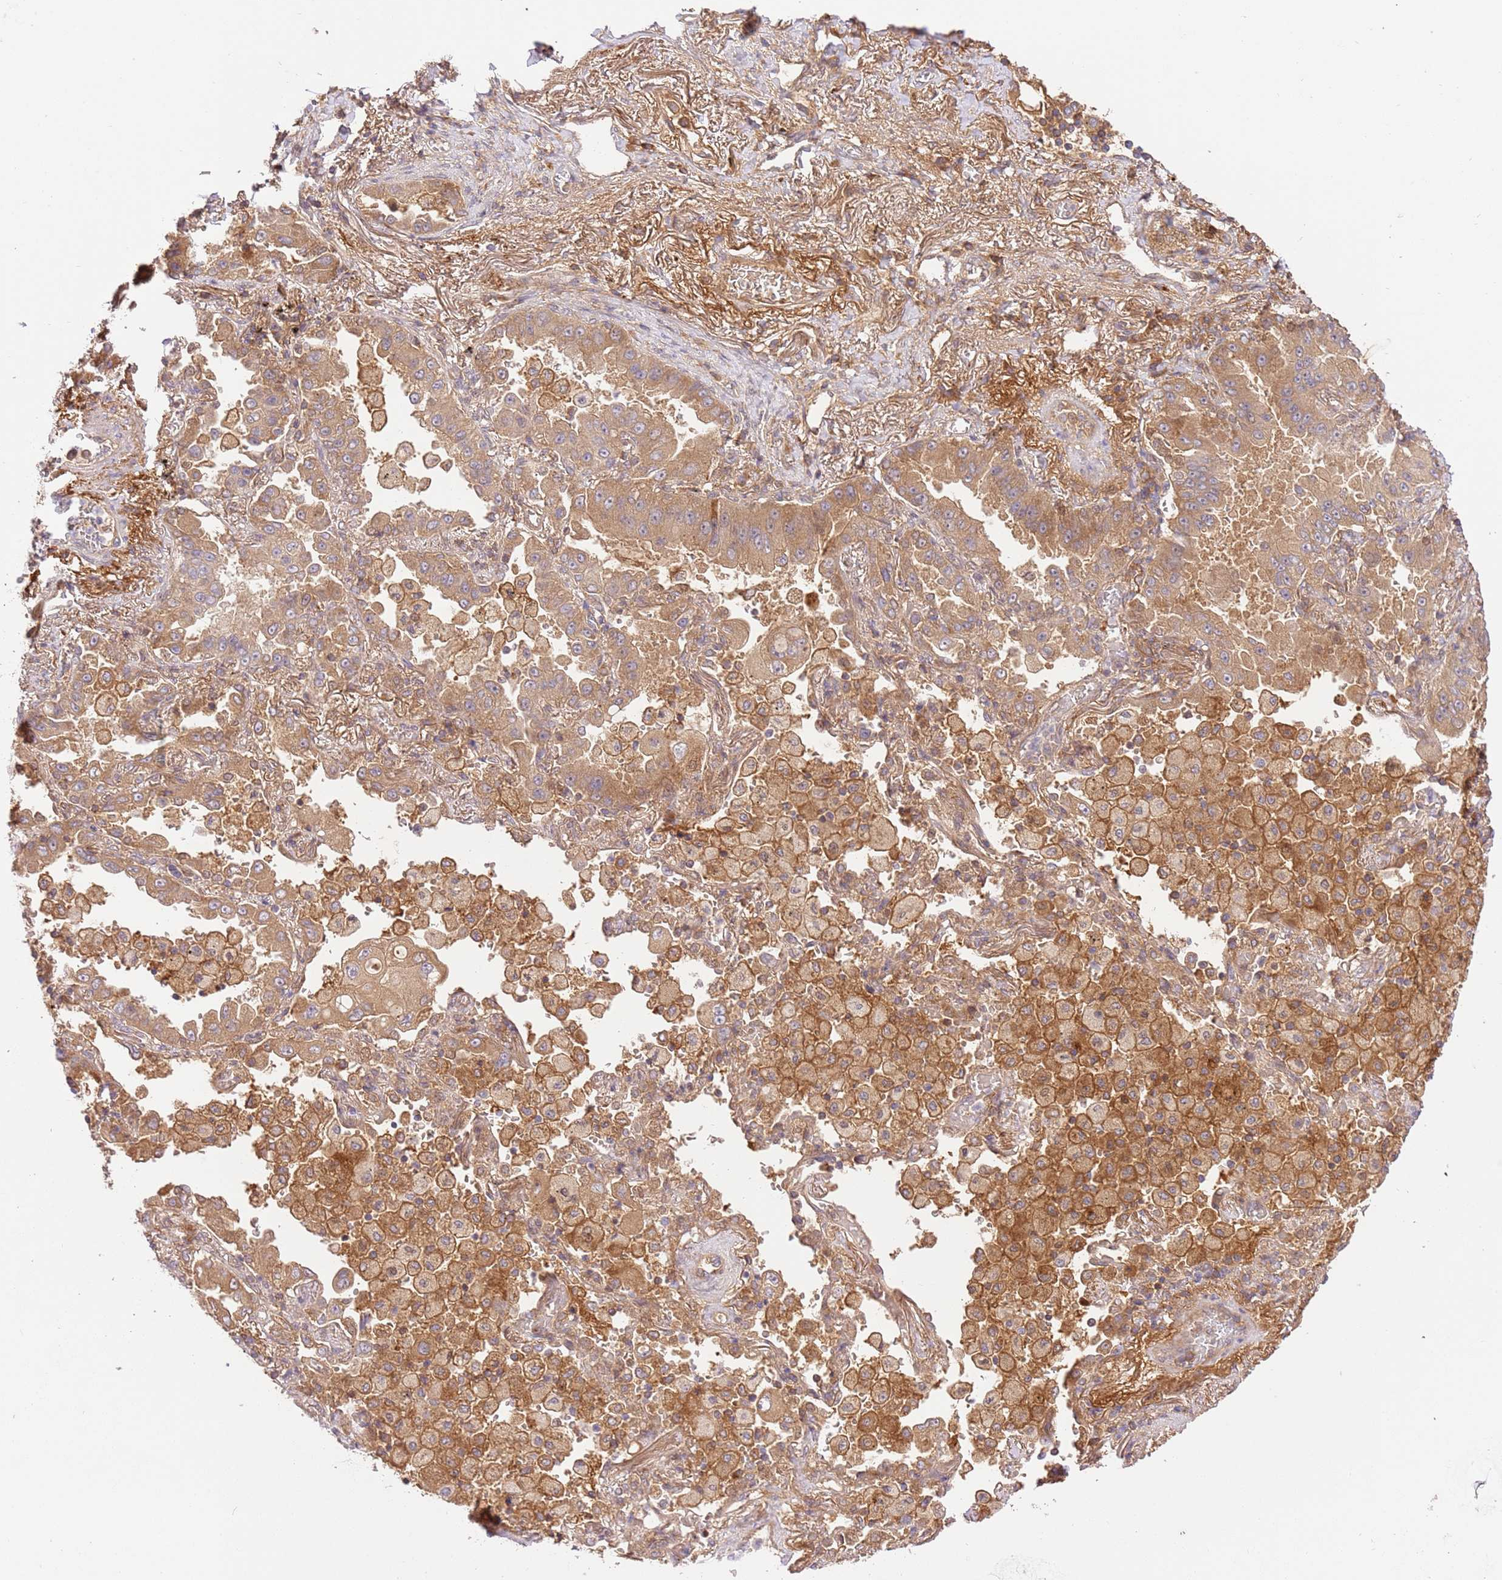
{"staining": {"intensity": "moderate", "quantity": "25%-75%", "location": "cytoplasmic/membranous"}, "tissue": "lung cancer", "cell_type": "Tumor cells", "image_type": "cancer", "snomed": [{"axis": "morphology", "description": "Squamous cell carcinoma, NOS"}, {"axis": "topography", "description": "Lung"}], "caption": "Lung cancer tissue demonstrates moderate cytoplasmic/membranous staining in about 25%-75% of tumor cells, visualized by immunohistochemistry. Nuclei are stained in blue.", "gene": "C8G", "patient": {"sex": "male", "age": 74}}